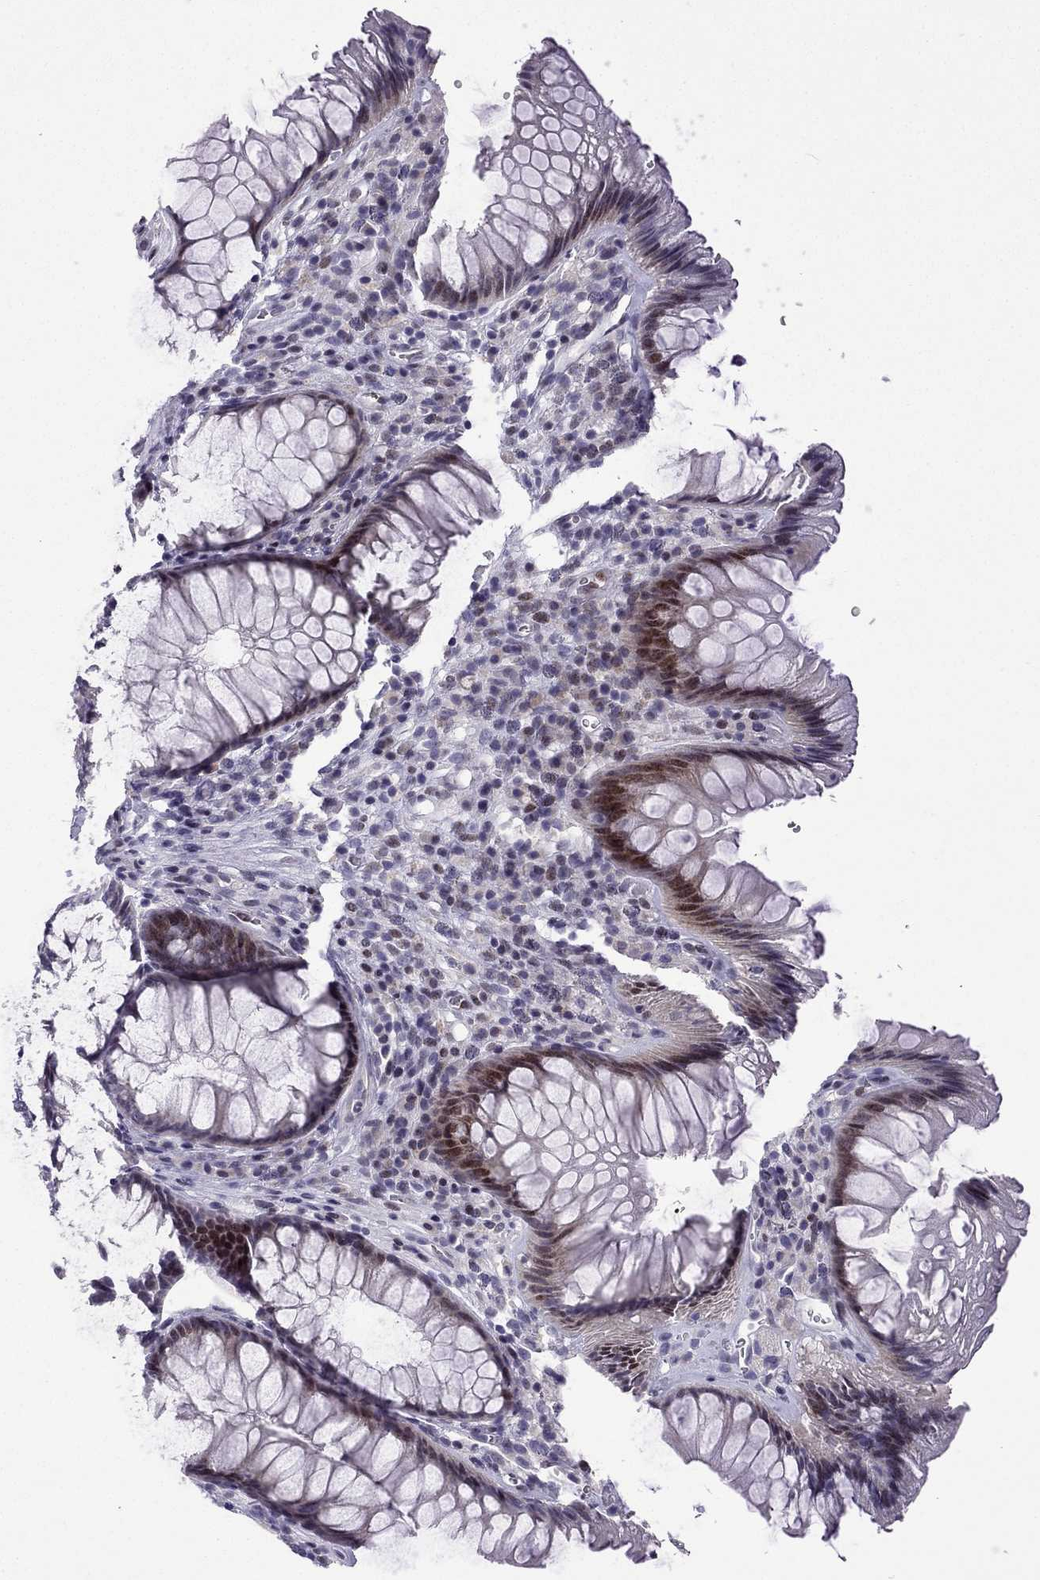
{"staining": {"intensity": "moderate", "quantity": "25%-75%", "location": "nuclear"}, "tissue": "rectum", "cell_type": "Glandular cells", "image_type": "normal", "snomed": [{"axis": "morphology", "description": "Normal tissue, NOS"}, {"axis": "topography", "description": "Smooth muscle"}, {"axis": "topography", "description": "Rectum"}], "caption": "A micrograph of human rectum stained for a protein demonstrates moderate nuclear brown staining in glandular cells. (Stains: DAB (3,3'-diaminobenzidine) in brown, nuclei in blue, Microscopy: brightfield microscopy at high magnification).", "gene": "TTN", "patient": {"sex": "male", "age": 53}}